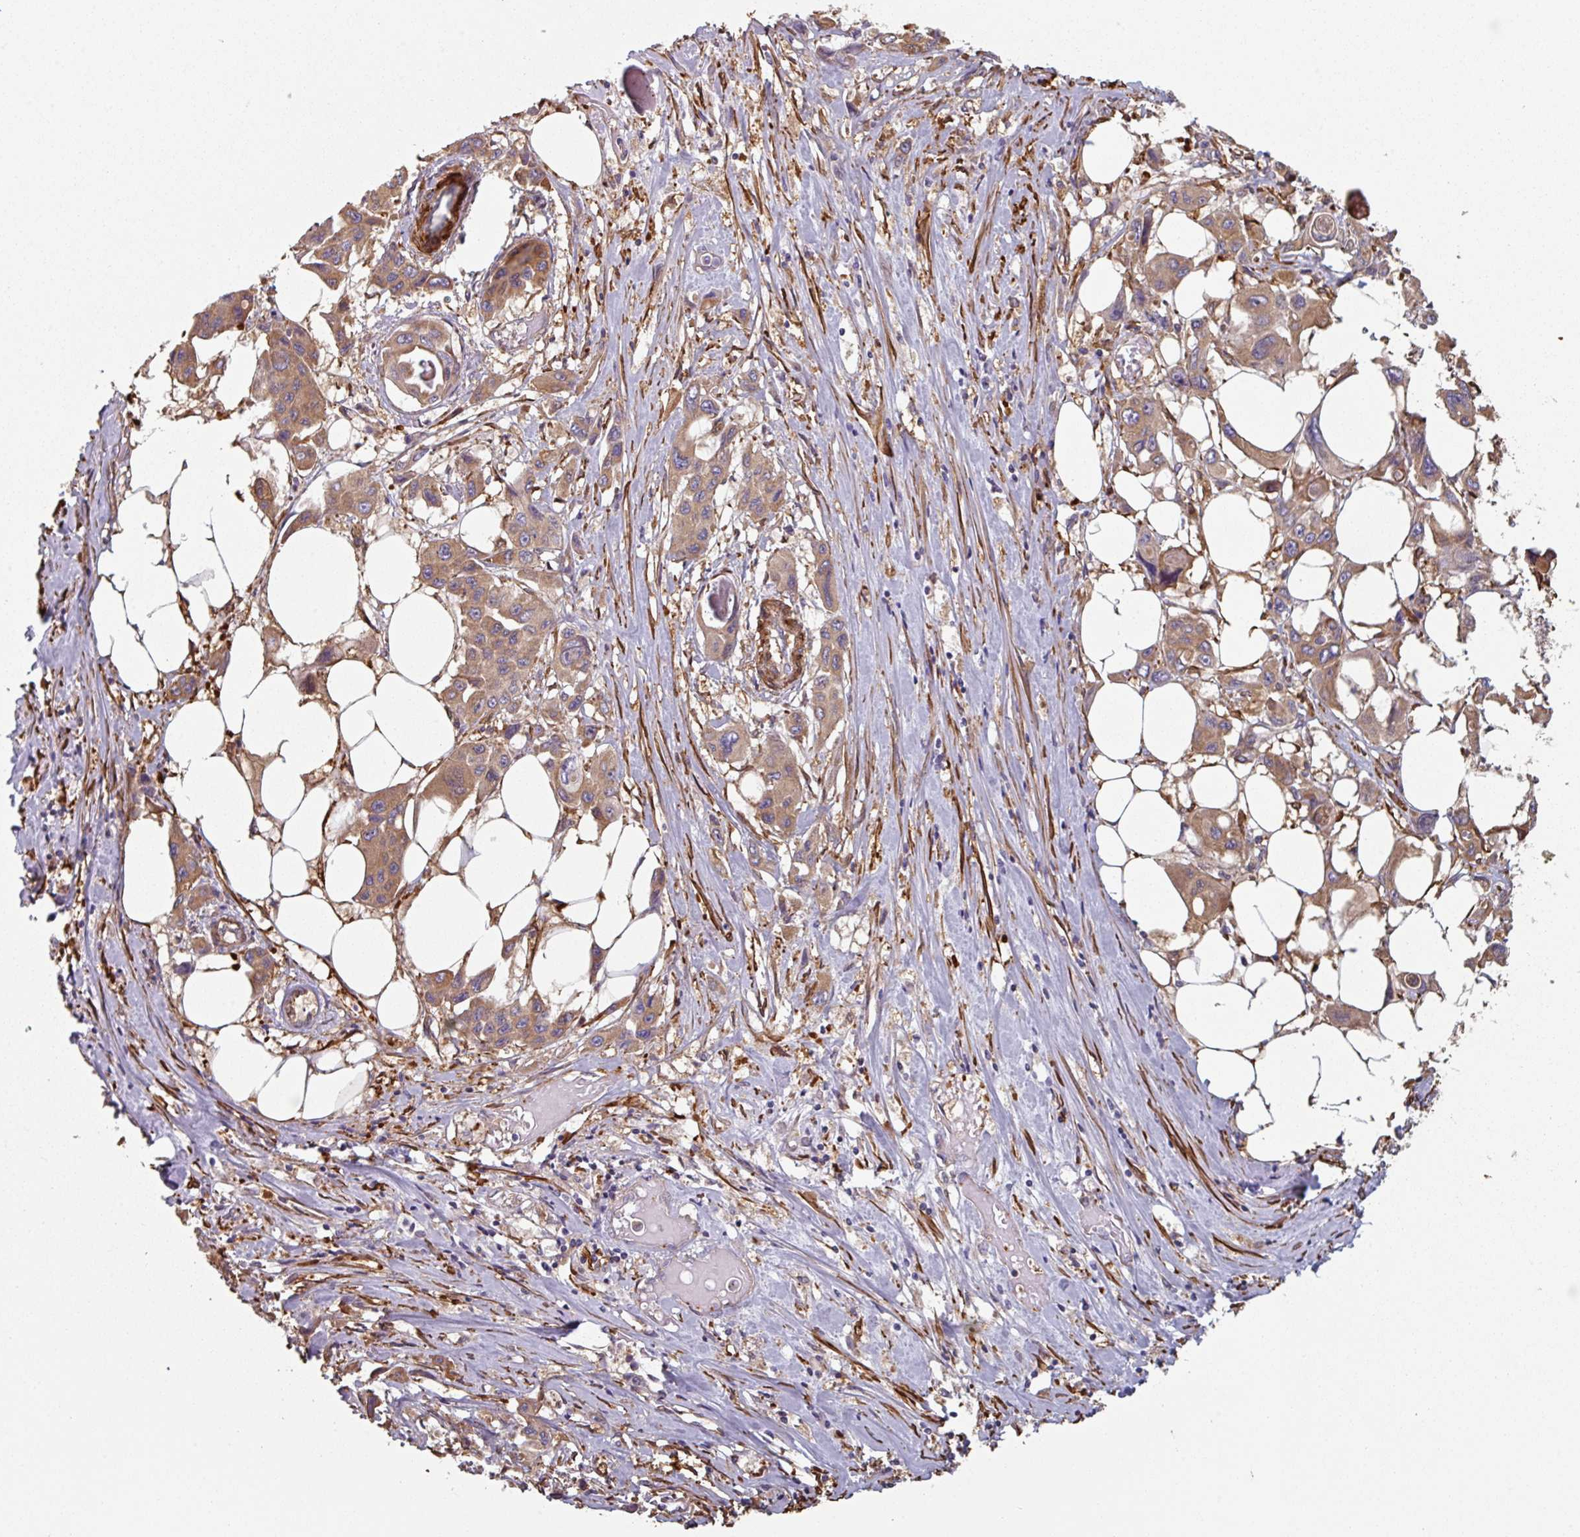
{"staining": {"intensity": "moderate", "quantity": ">75%", "location": "cytoplasmic/membranous"}, "tissue": "pancreatic cancer", "cell_type": "Tumor cells", "image_type": "cancer", "snomed": [{"axis": "morphology", "description": "Adenocarcinoma, NOS"}, {"axis": "topography", "description": "Pancreas"}], "caption": "Approximately >75% of tumor cells in human pancreatic cancer show moderate cytoplasmic/membranous protein positivity as visualized by brown immunohistochemical staining.", "gene": "GSTA4", "patient": {"sex": "male", "age": 92}}